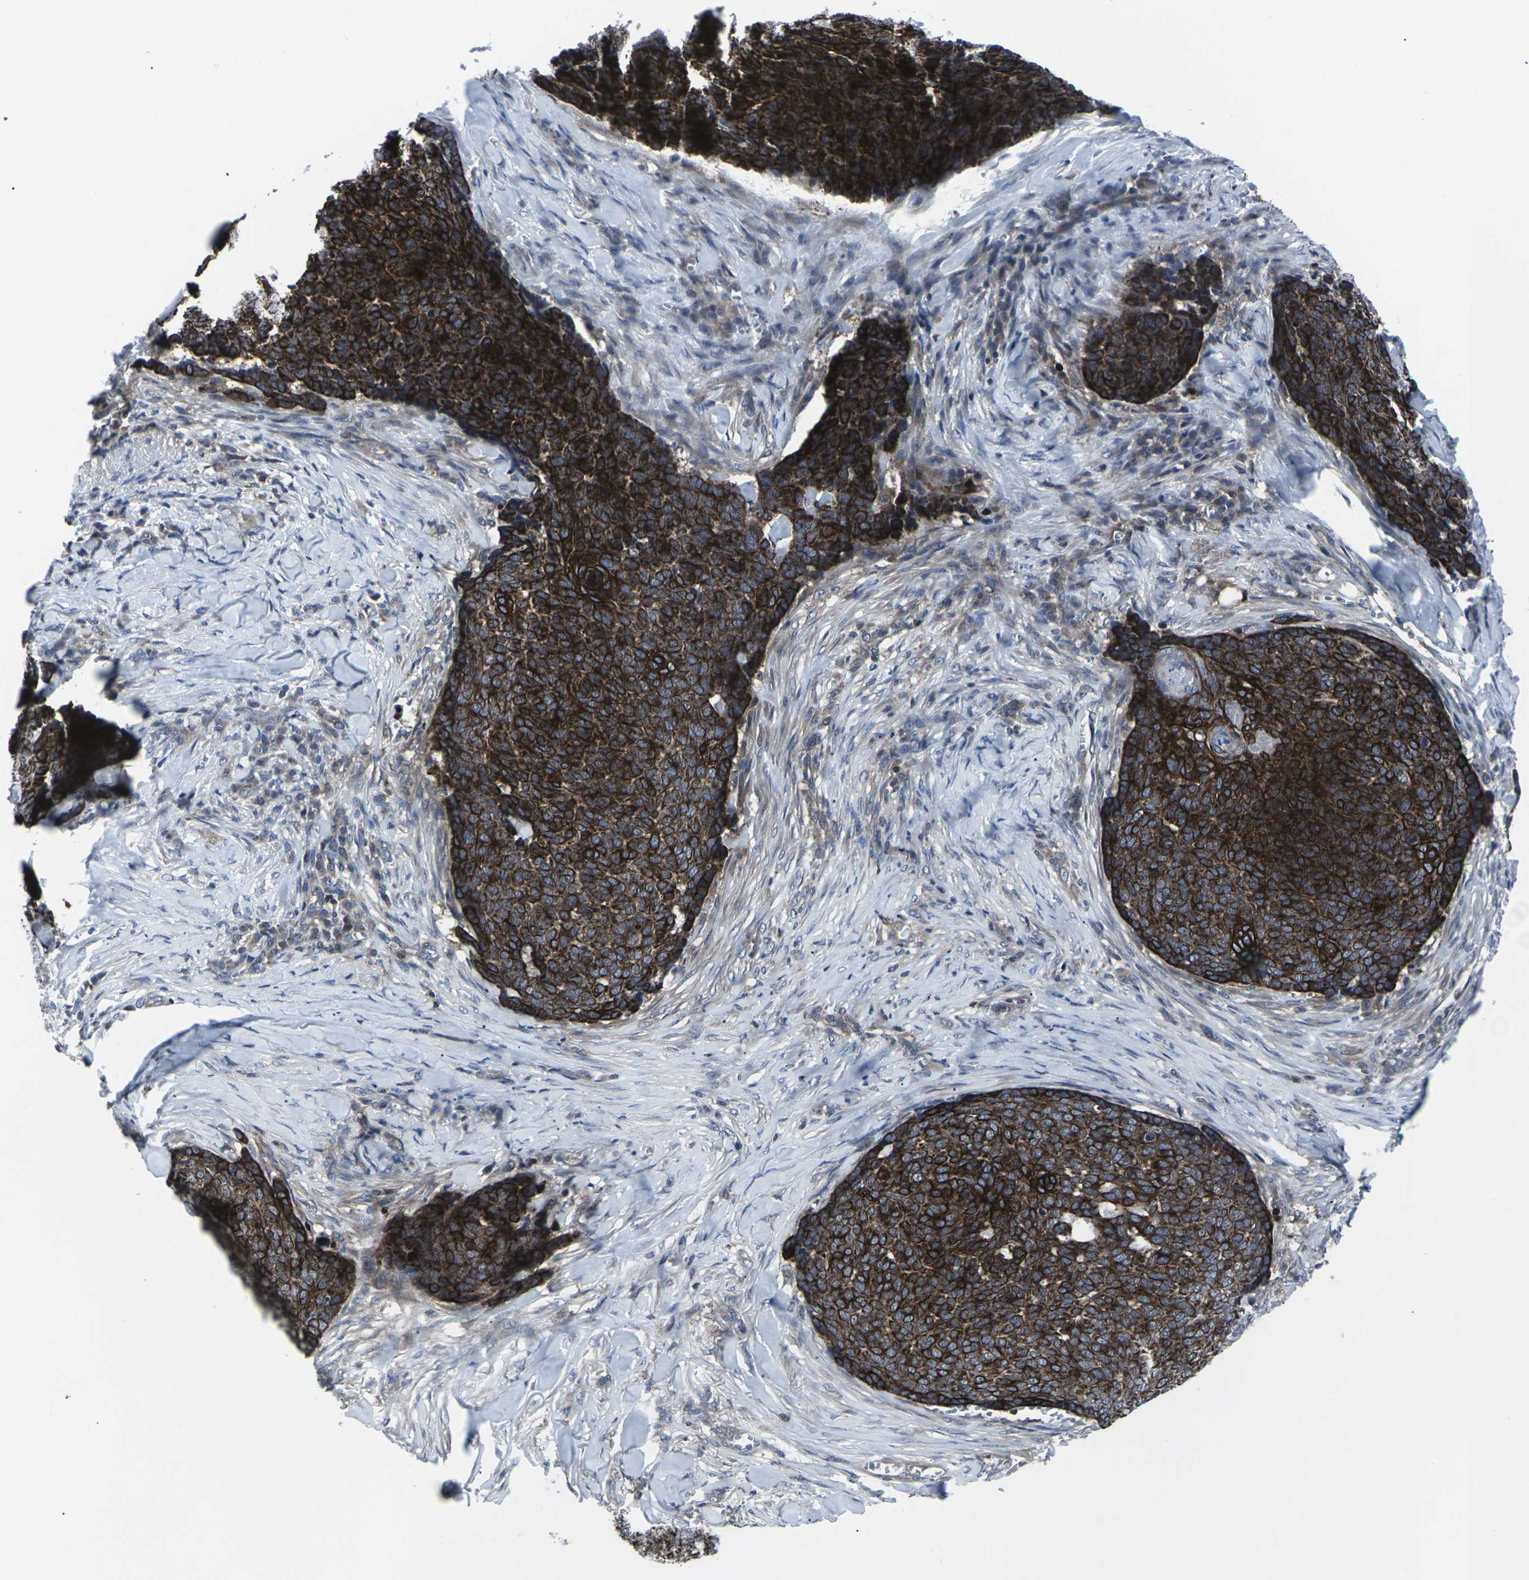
{"staining": {"intensity": "strong", "quantity": ">75%", "location": "cytoplasmic/membranous"}, "tissue": "skin cancer", "cell_type": "Tumor cells", "image_type": "cancer", "snomed": [{"axis": "morphology", "description": "Basal cell carcinoma"}, {"axis": "topography", "description": "Skin"}], "caption": "Strong cytoplasmic/membranous positivity is identified in approximately >75% of tumor cells in skin cancer.", "gene": "HPRT1", "patient": {"sex": "male", "age": 84}}